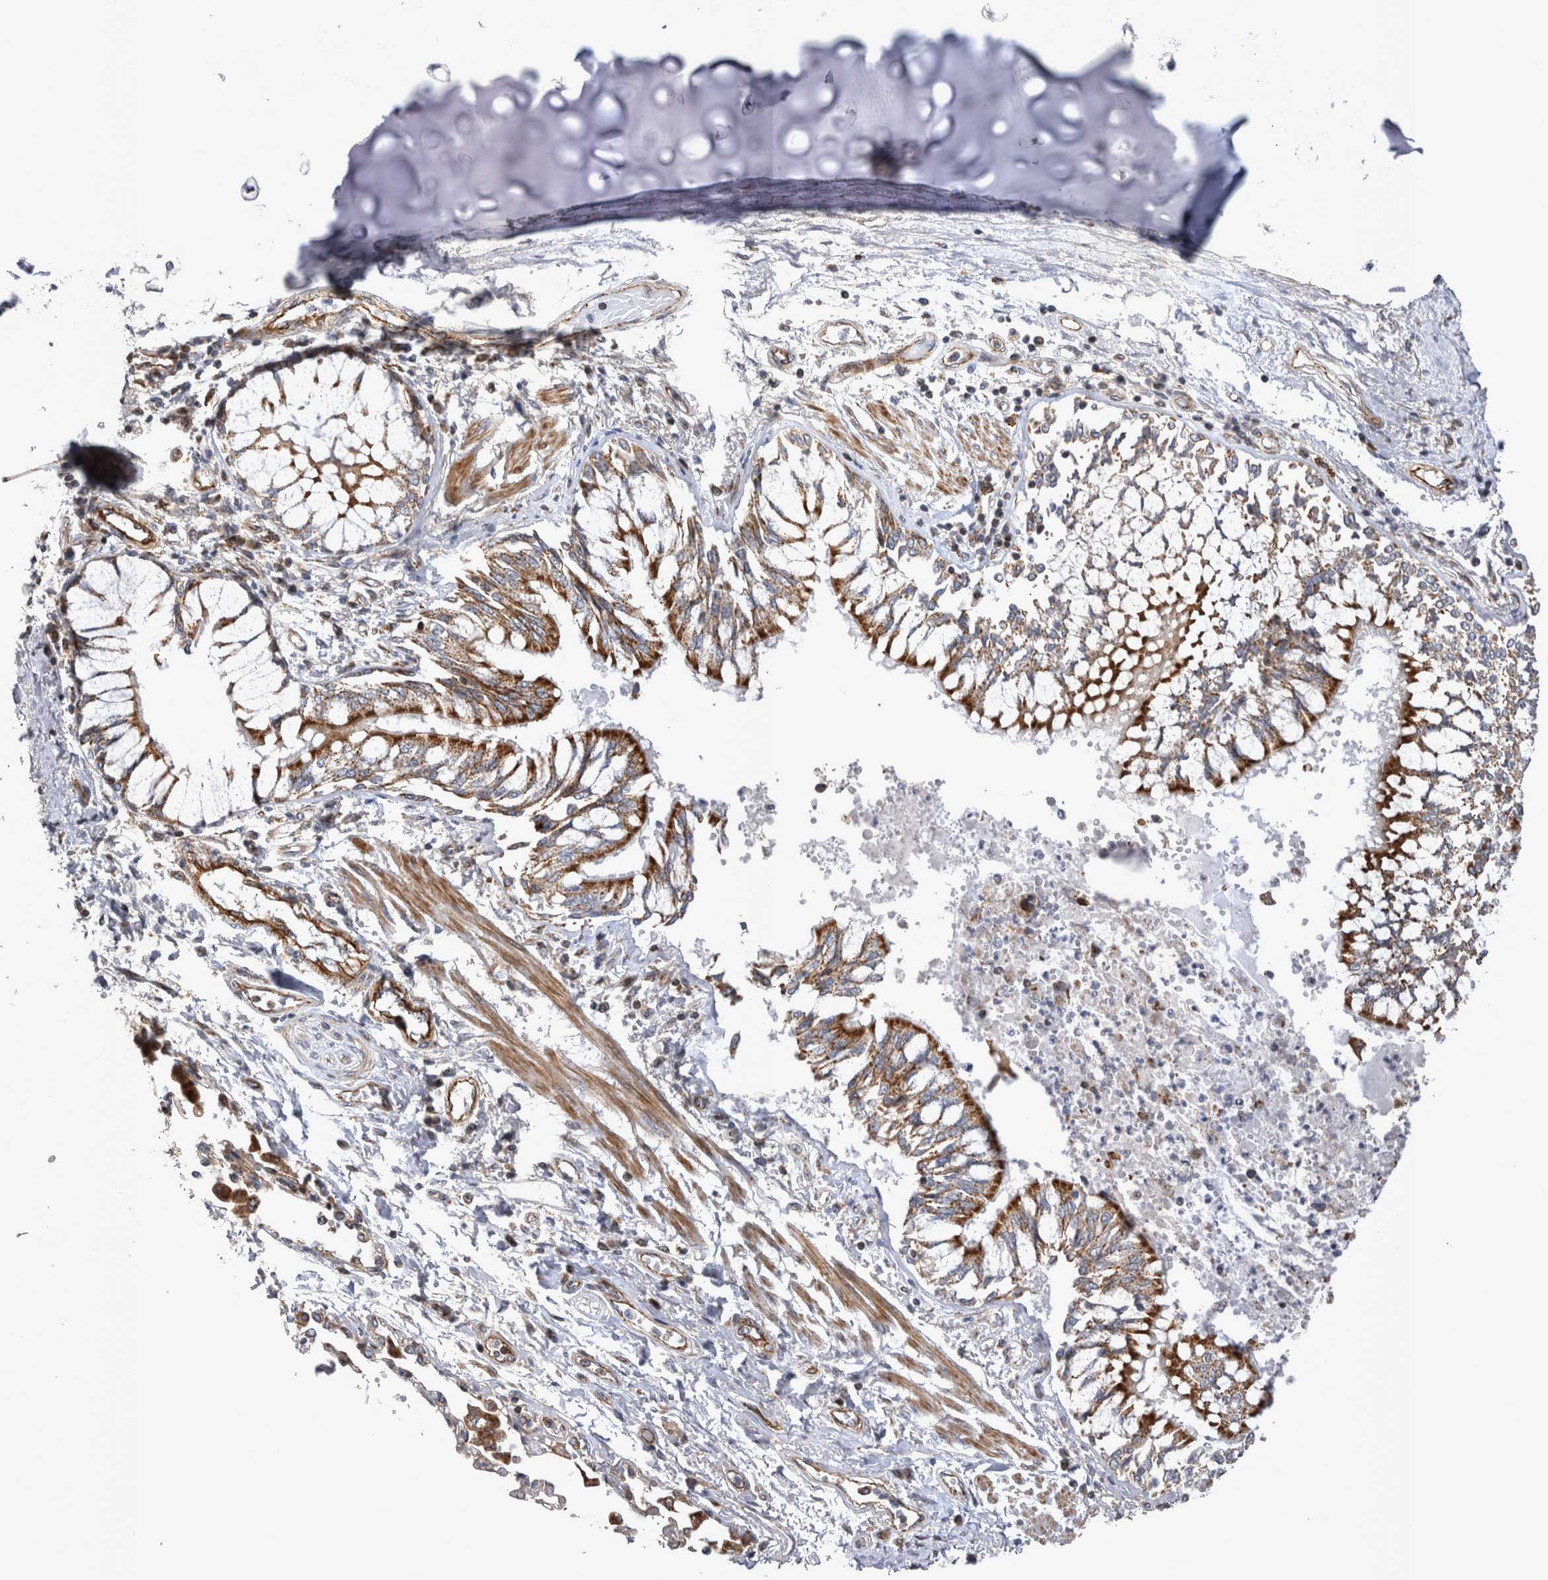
{"staining": {"intensity": "strong", "quantity": ">75%", "location": "cytoplasmic/membranous"}, "tissue": "bronchus", "cell_type": "Respiratory epithelial cells", "image_type": "normal", "snomed": [{"axis": "morphology", "description": "Normal tissue, NOS"}, {"axis": "topography", "description": "Cartilage tissue"}, {"axis": "topography", "description": "Bronchus"}, {"axis": "topography", "description": "Lung"}], "caption": "A brown stain shows strong cytoplasmic/membranous positivity of a protein in respiratory epithelial cells of normal bronchus.", "gene": "TSPOAP1", "patient": {"sex": "female", "age": 49}}